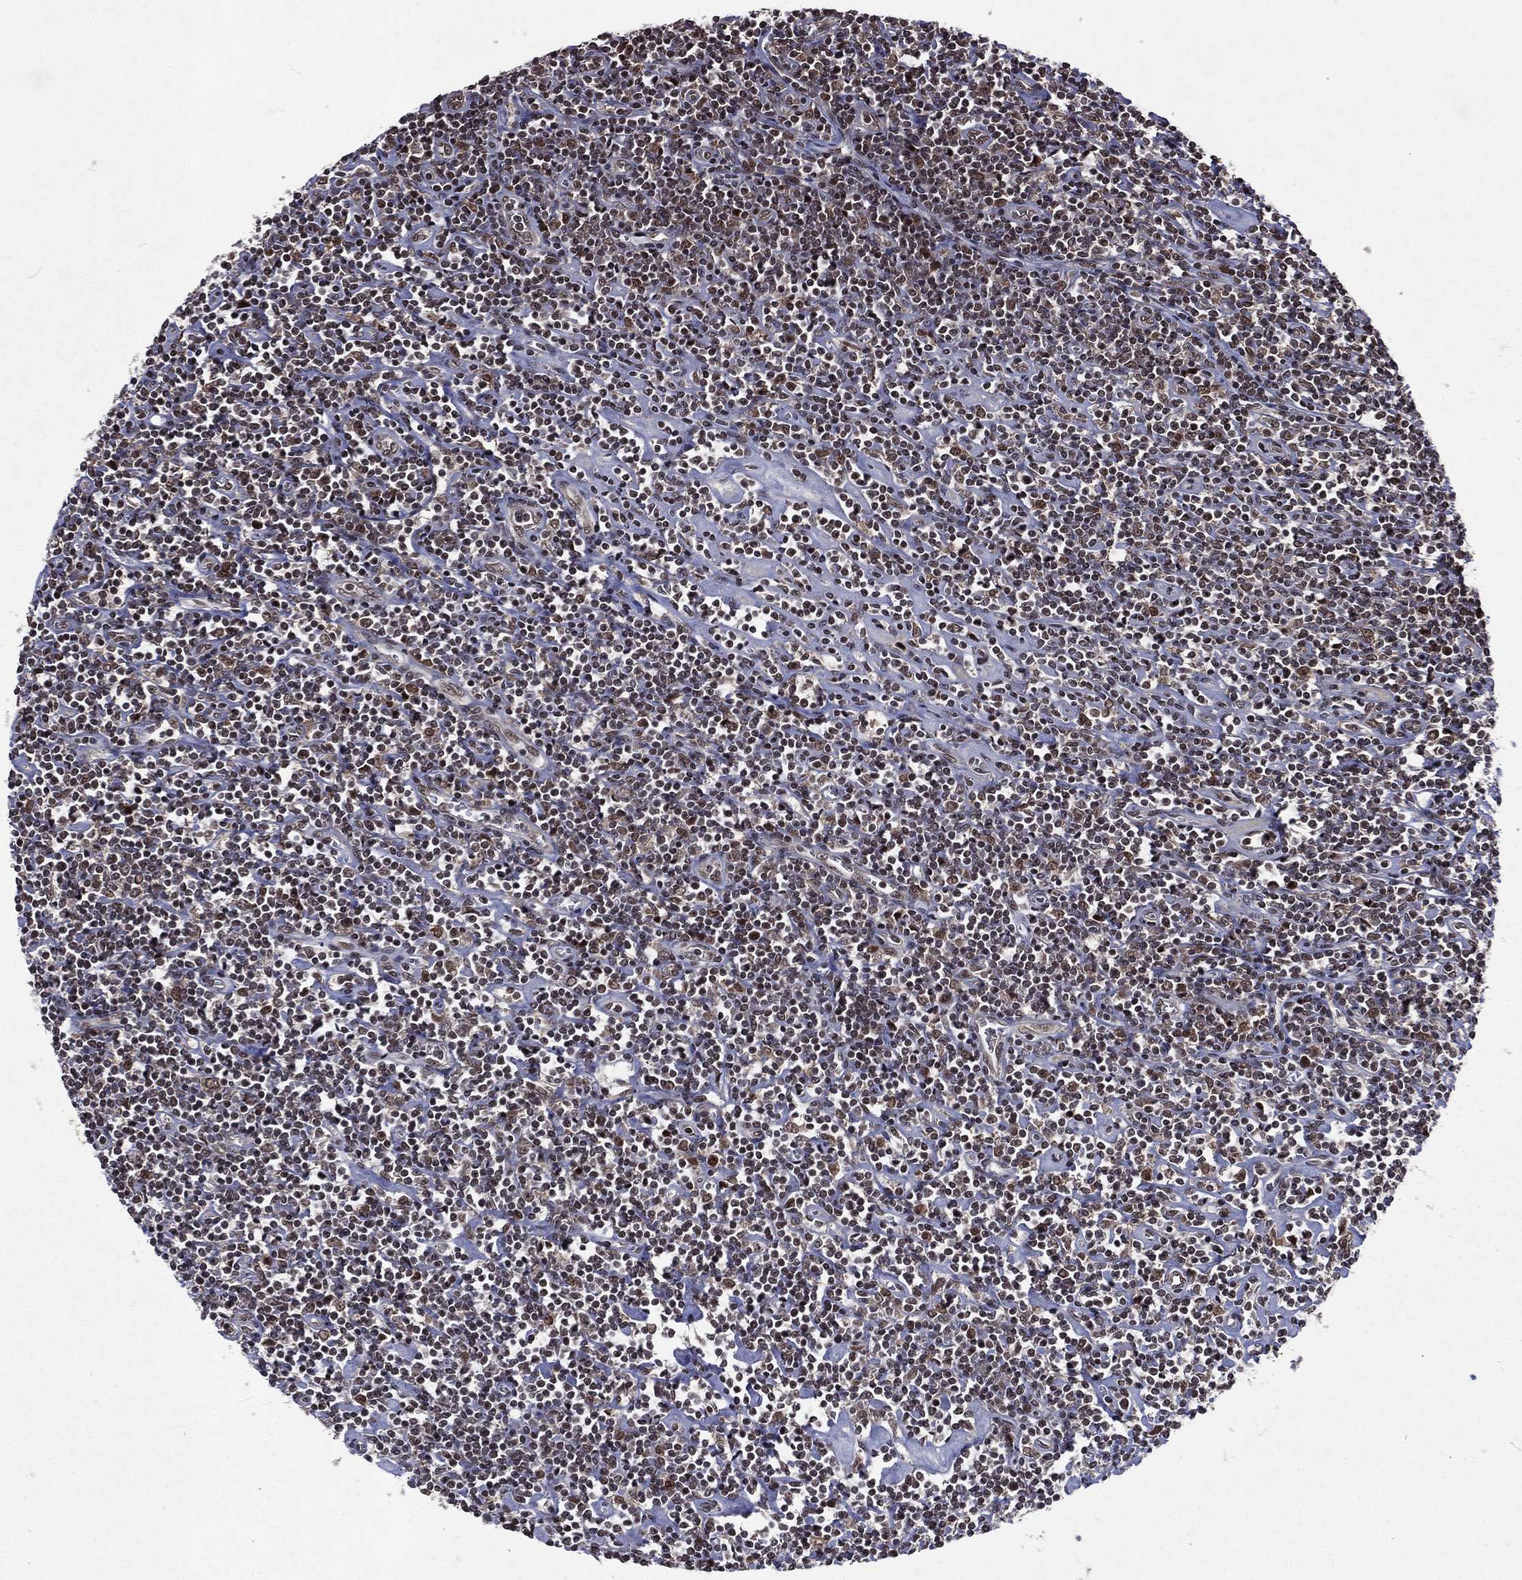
{"staining": {"intensity": "moderate", "quantity": "25%-75%", "location": "nuclear"}, "tissue": "lymphoma", "cell_type": "Tumor cells", "image_type": "cancer", "snomed": [{"axis": "morphology", "description": "Hodgkin's disease, NOS"}, {"axis": "topography", "description": "Lymph node"}], "caption": "DAB (3,3'-diaminobenzidine) immunohistochemical staining of lymphoma reveals moderate nuclear protein staining in about 25%-75% of tumor cells.", "gene": "DMAP1", "patient": {"sex": "male", "age": 40}}